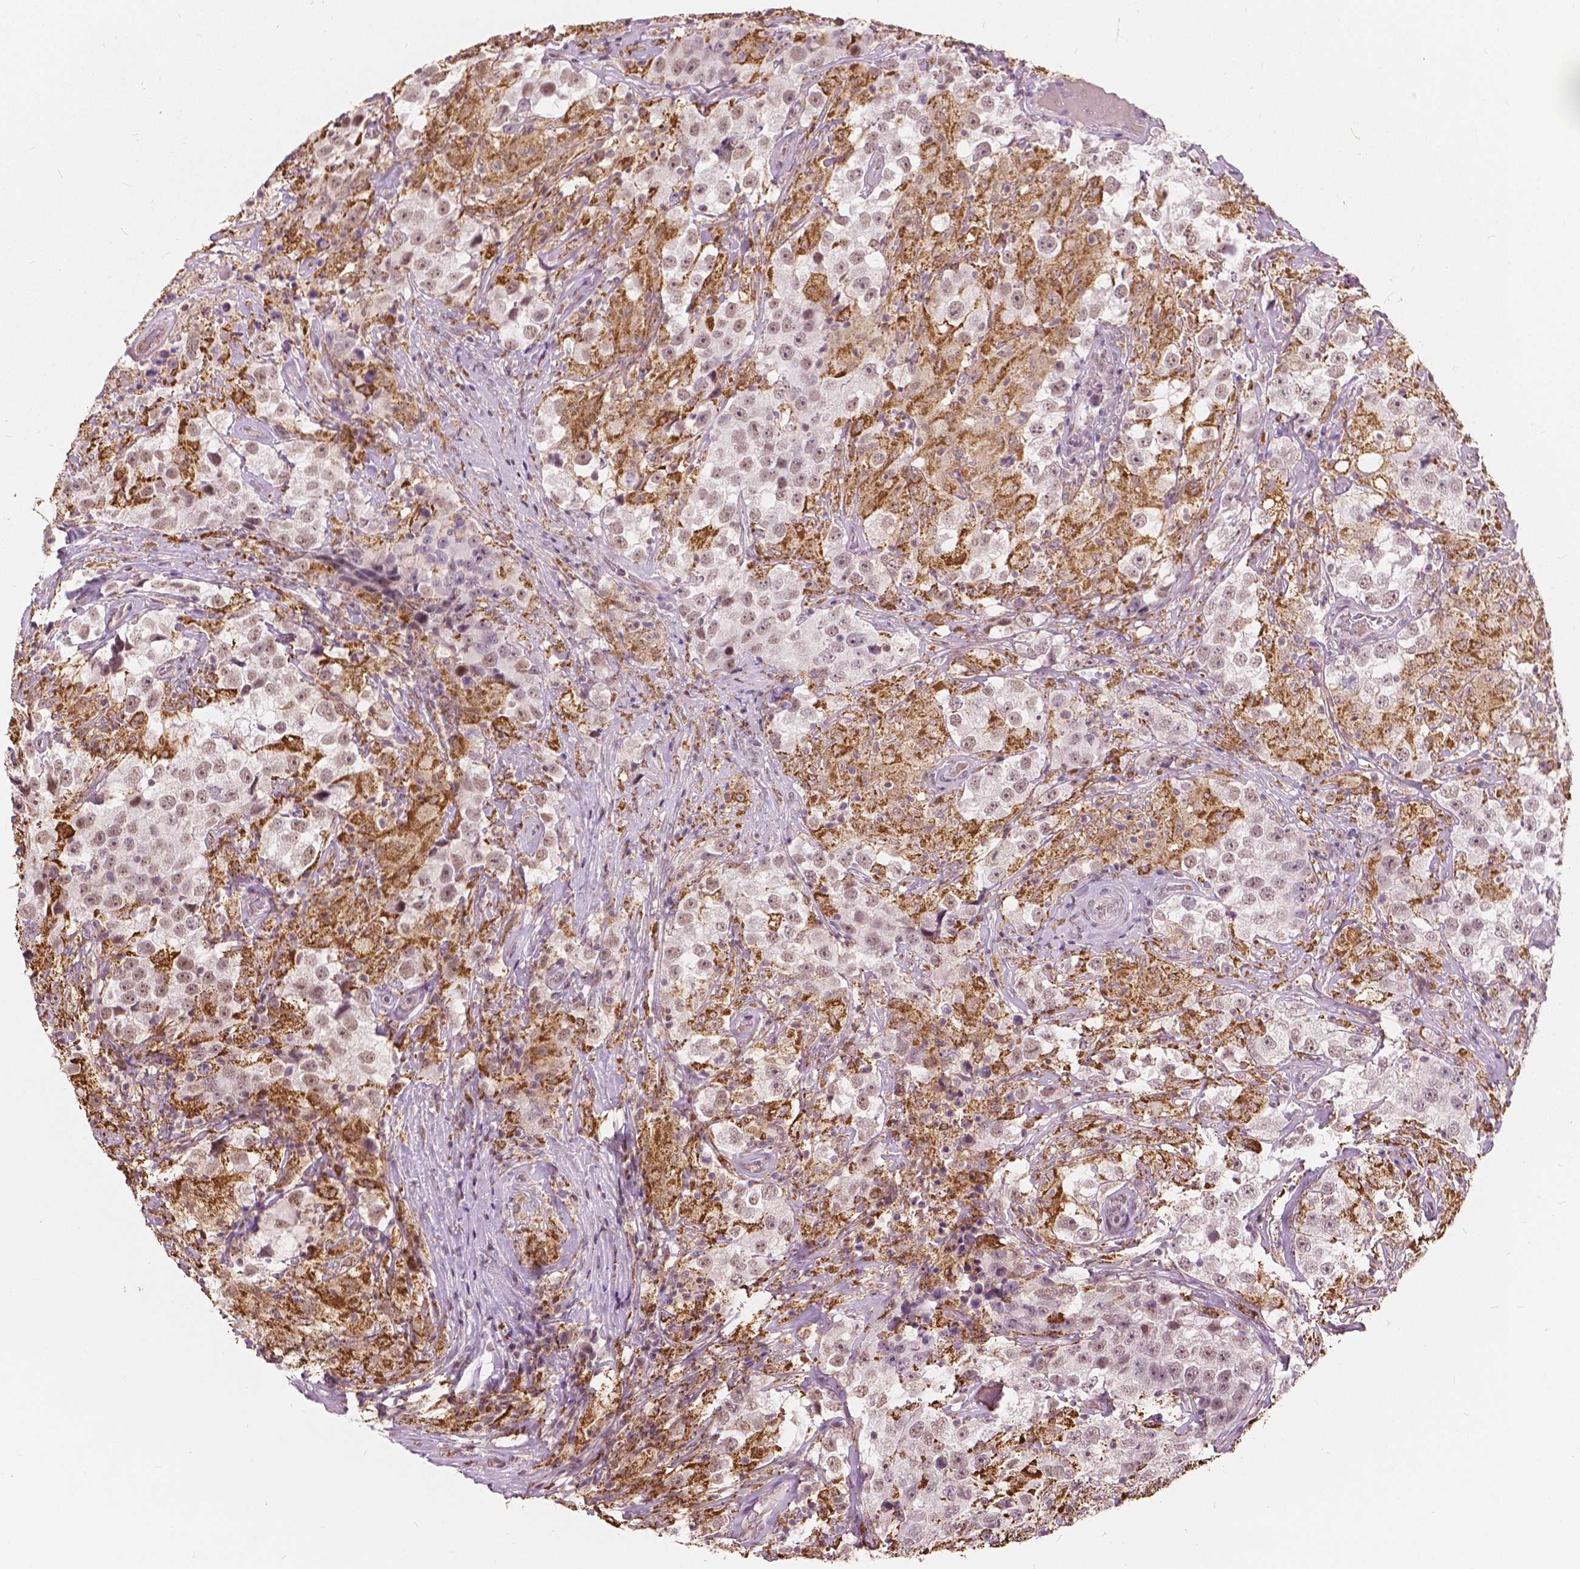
{"staining": {"intensity": "weak", "quantity": ">75%", "location": "nuclear"}, "tissue": "testis cancer", "cell_type": "Tumor cells", "image_type": "cancer", "snomed": [{"axis": "morphology", "description": "Seminoma, NOS"}, {"axis": "topography", "description": "Testis"}], "caption": "IHC (DAB (3,3'-diaminobenzidine)) staining of testis cancer shows weak nuclear protein expression in about >75% of tumor cells. (IHC, brightfield microscopy, high magnification).", "gene": "DLX6", "patient": {"sex": "male", "age": 46}}